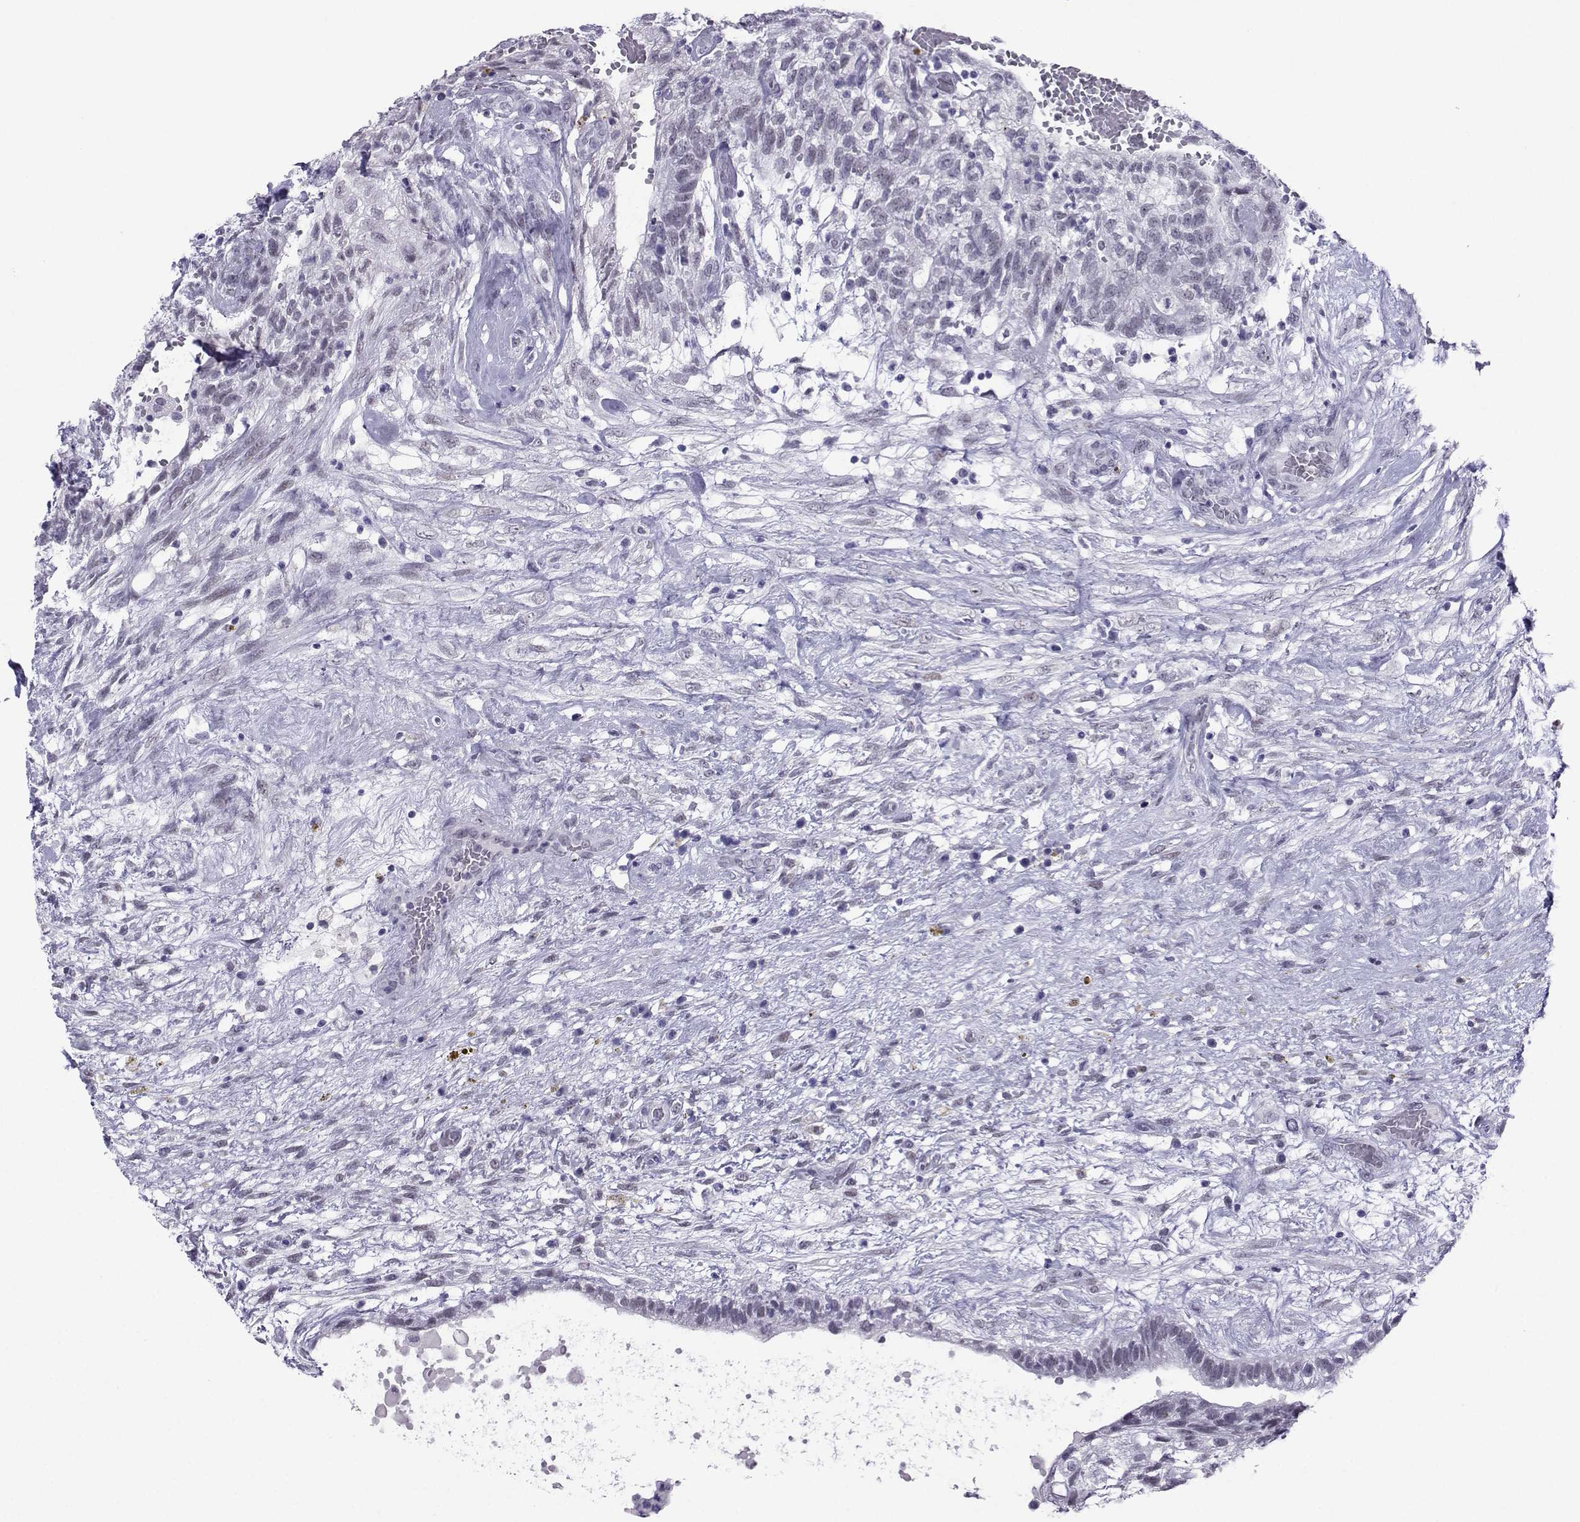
{"staining": {"intensity": "negative", "quantity": "none", "location": "none"}, "tissue": "testis cancer", "cell_type": "Tumor cells", "image_type": "cancer", "snomed": [{"axis": "morphology", "description": "Normal tissue, NOS"}, {"axis": "morphology", "description": "Carcinoma, Embryonal, NOS"}, {"axis": "topography", "description": "Testis"}, {"axis": "topography", "description": "Epididymis"}], "caption": "Testis cancer (embryonal carcinoma) was stained to show a protein in brown. There is no significant staining in tumor cells. (DAB IHC with hematoxylin counter stain).", "gene": "LORICRIN", "patient": {"sex": "male", "age": 32}}